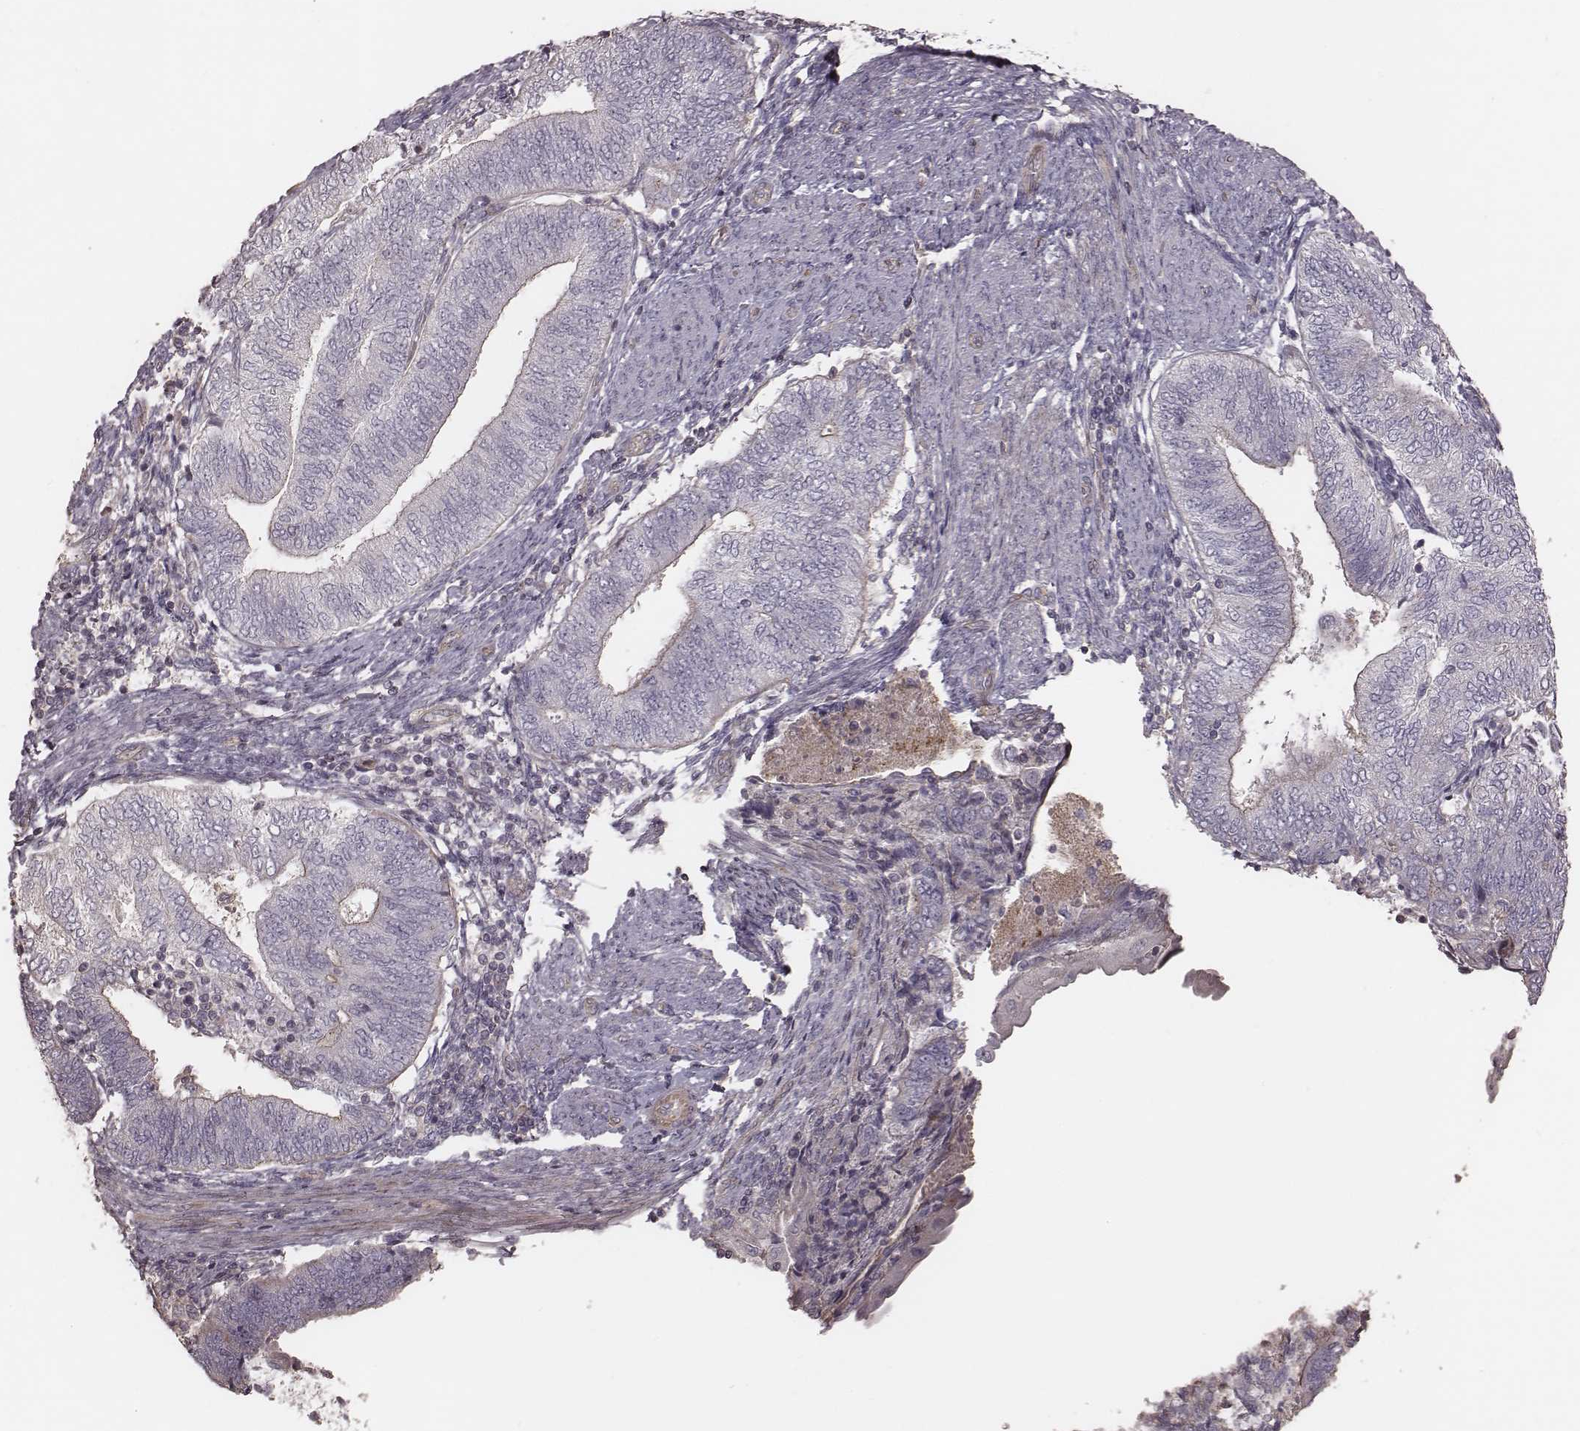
{"staining": {"intensity": "negative", "quantity": "none", "location": "none"}, "tissue": "endometrial cancer", "cell_type": "Tumor cells", "image_type": "cancer", "snomed": [{"axis": "morphology", "description": "Adenocarcinoma, NOS"}, {"axis": "topography", "description": "Endometrium"}], "caption": "Immunohistochemical staining of human endometrial cancer (adenocarcinoma) shows no significant staining in tumor cells.", "gene": "OTOGL", "patient": {"sex": "female", "age": 65}}